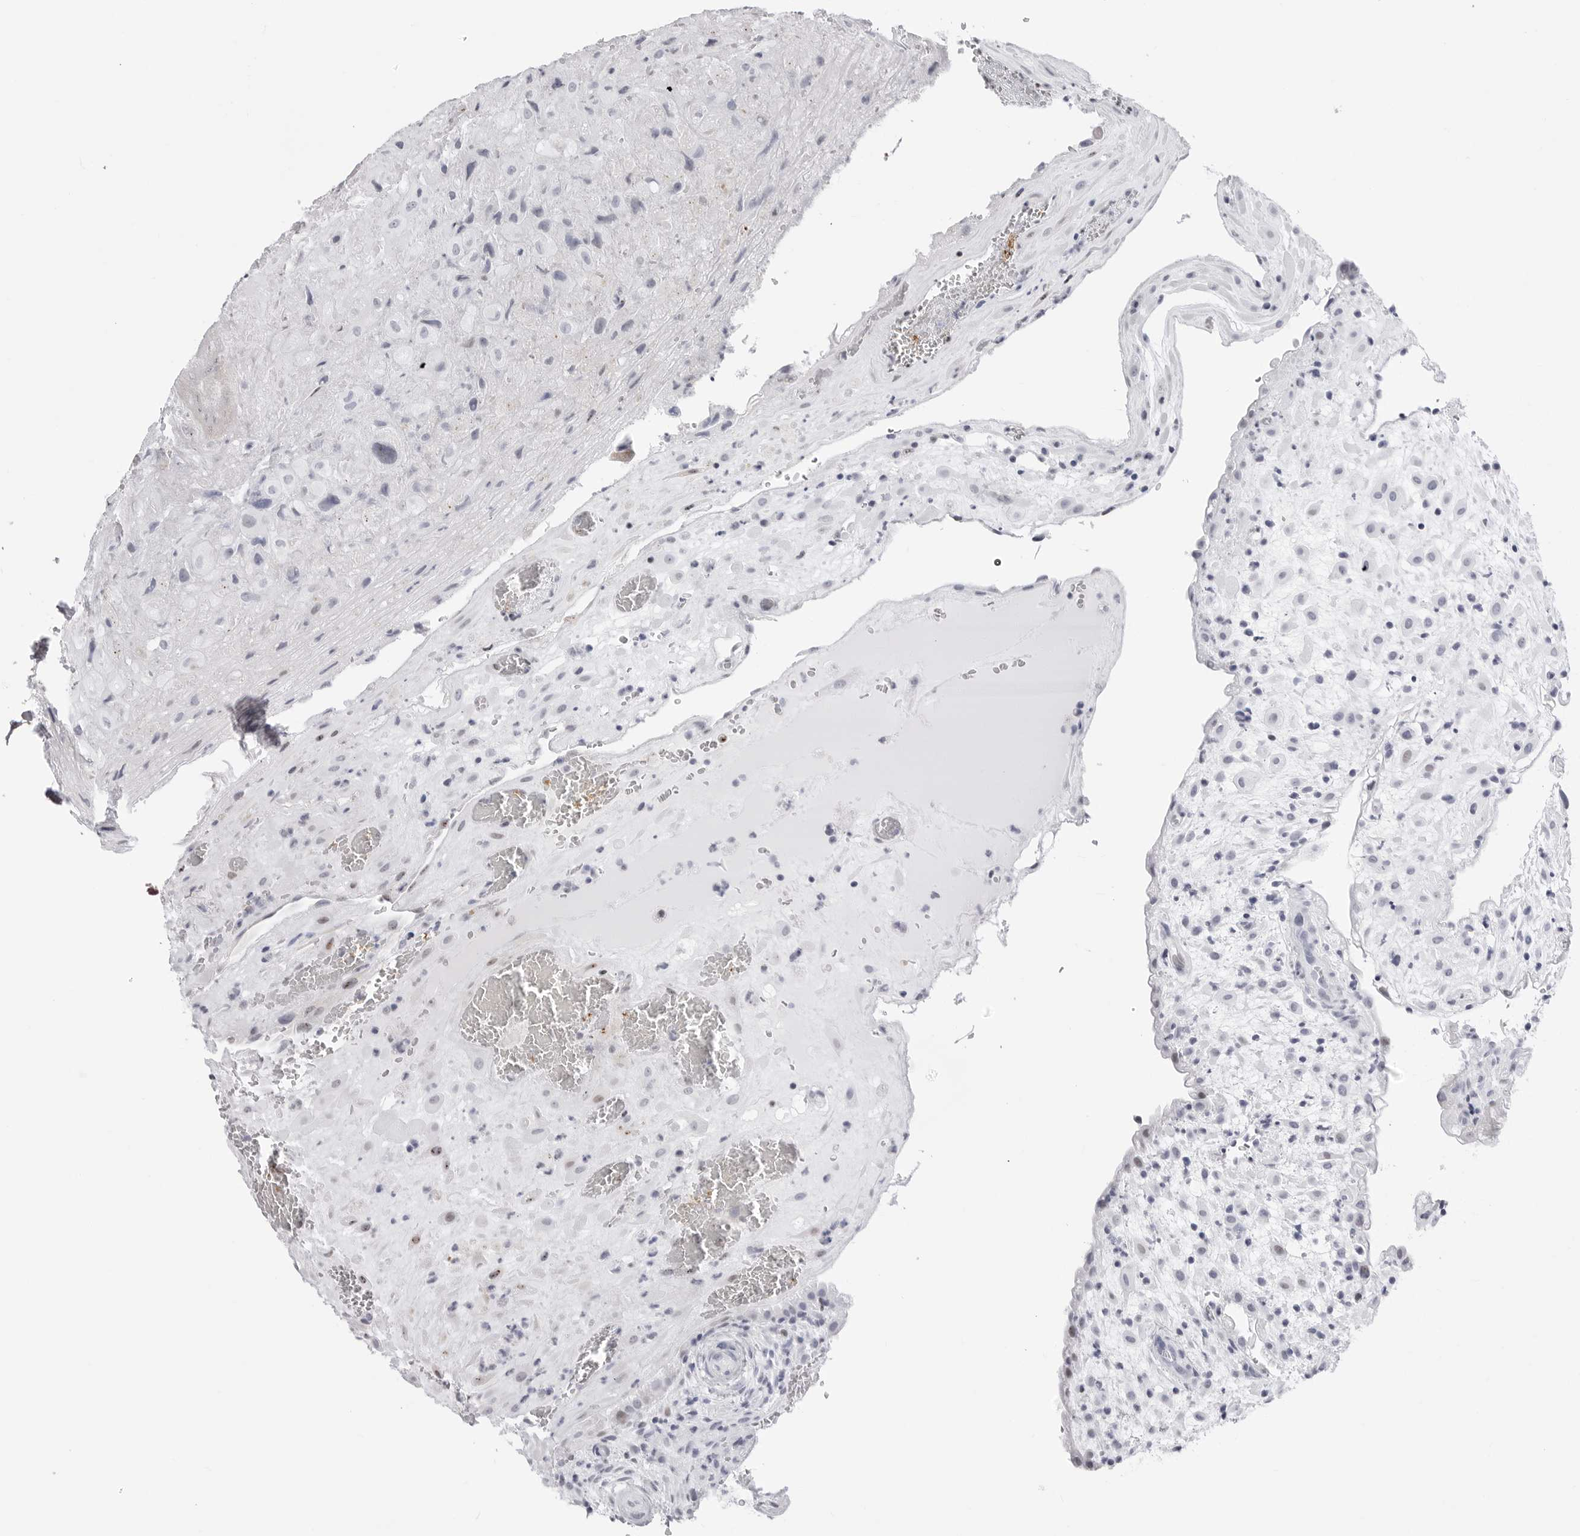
{"staining": {"intensity": "negative", "quantity": "none", "location": "none"}, "tissue": "placenta", "cell_type": "Decidual cells", "image_type": "normal", "snomed": [{"axis": "morphology", "description": "Normal tissue, NOS"}, {"axis": "topography", "description": "Placenta"}], "caption": "Immunohistochemistry (IHC) image of unremarkable placenta: placenta stained with DAB displays no significant protein expression in decidual cells. Nuclei are stained in blue.", "gene": "TSSK1B", "patient": {"sex": "female", "age": 35}}